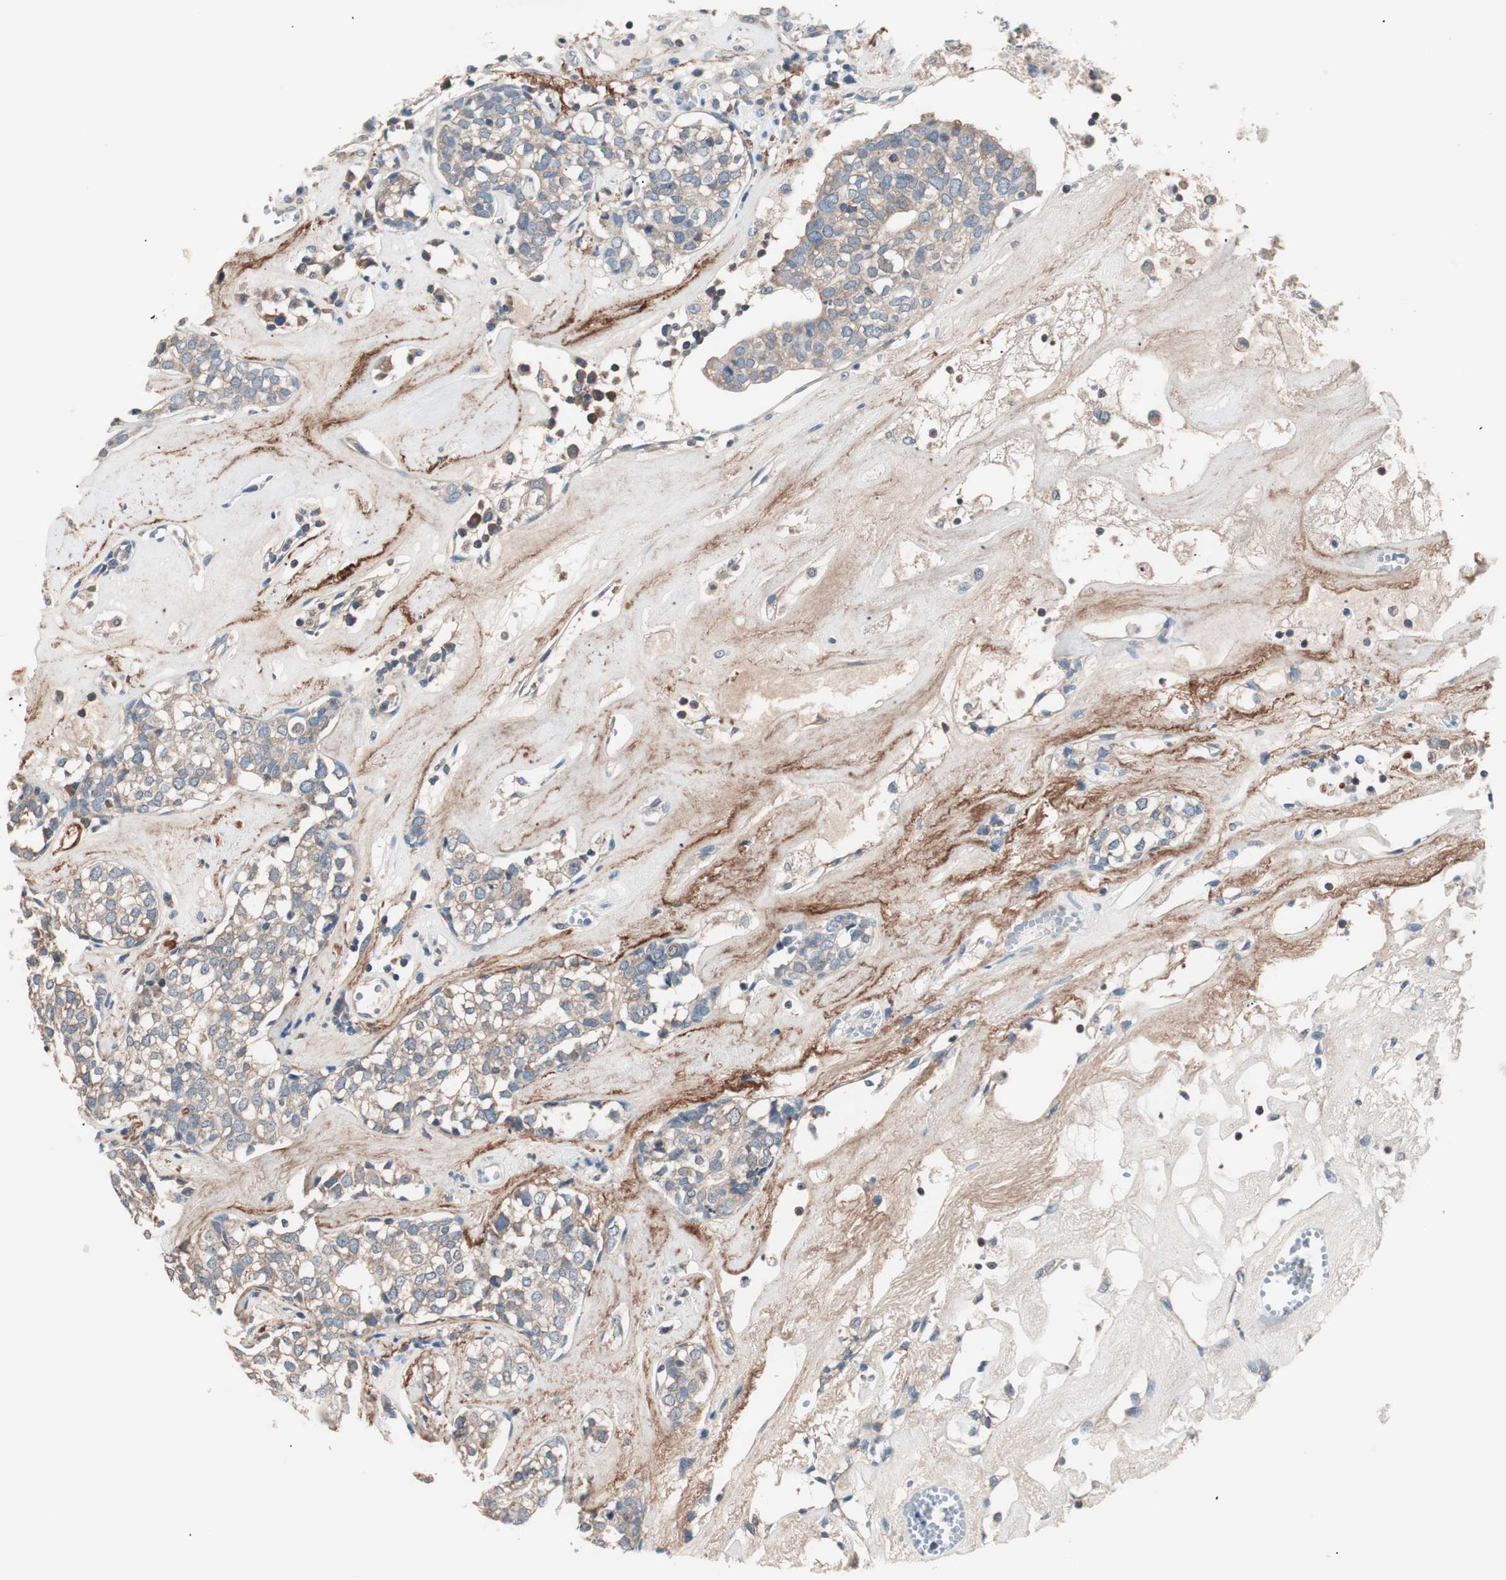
{"staining": {"intensity": "weak", "quantity": ">75%", "location": "cytoplasmic/membranous"}, "tissue": "head and neck cancer", "cell_type": "Tumor cells", "image_type": "cancer", "snomed": [{"axis": "morphology", "description": "Adenocarcinoma, NOS"}, {"axis": "topography", "description": "Salivary gland"}, {"axis": "topography", "description": "Head-Neck"}], "caption": "IHC of human head and neck cancer reveals low levels of weak cytoplasmic/membranous positivity in about >75% of tumor cells.", "gene": "RAD54B", "patient": {"sex": "female", "age": 65}}